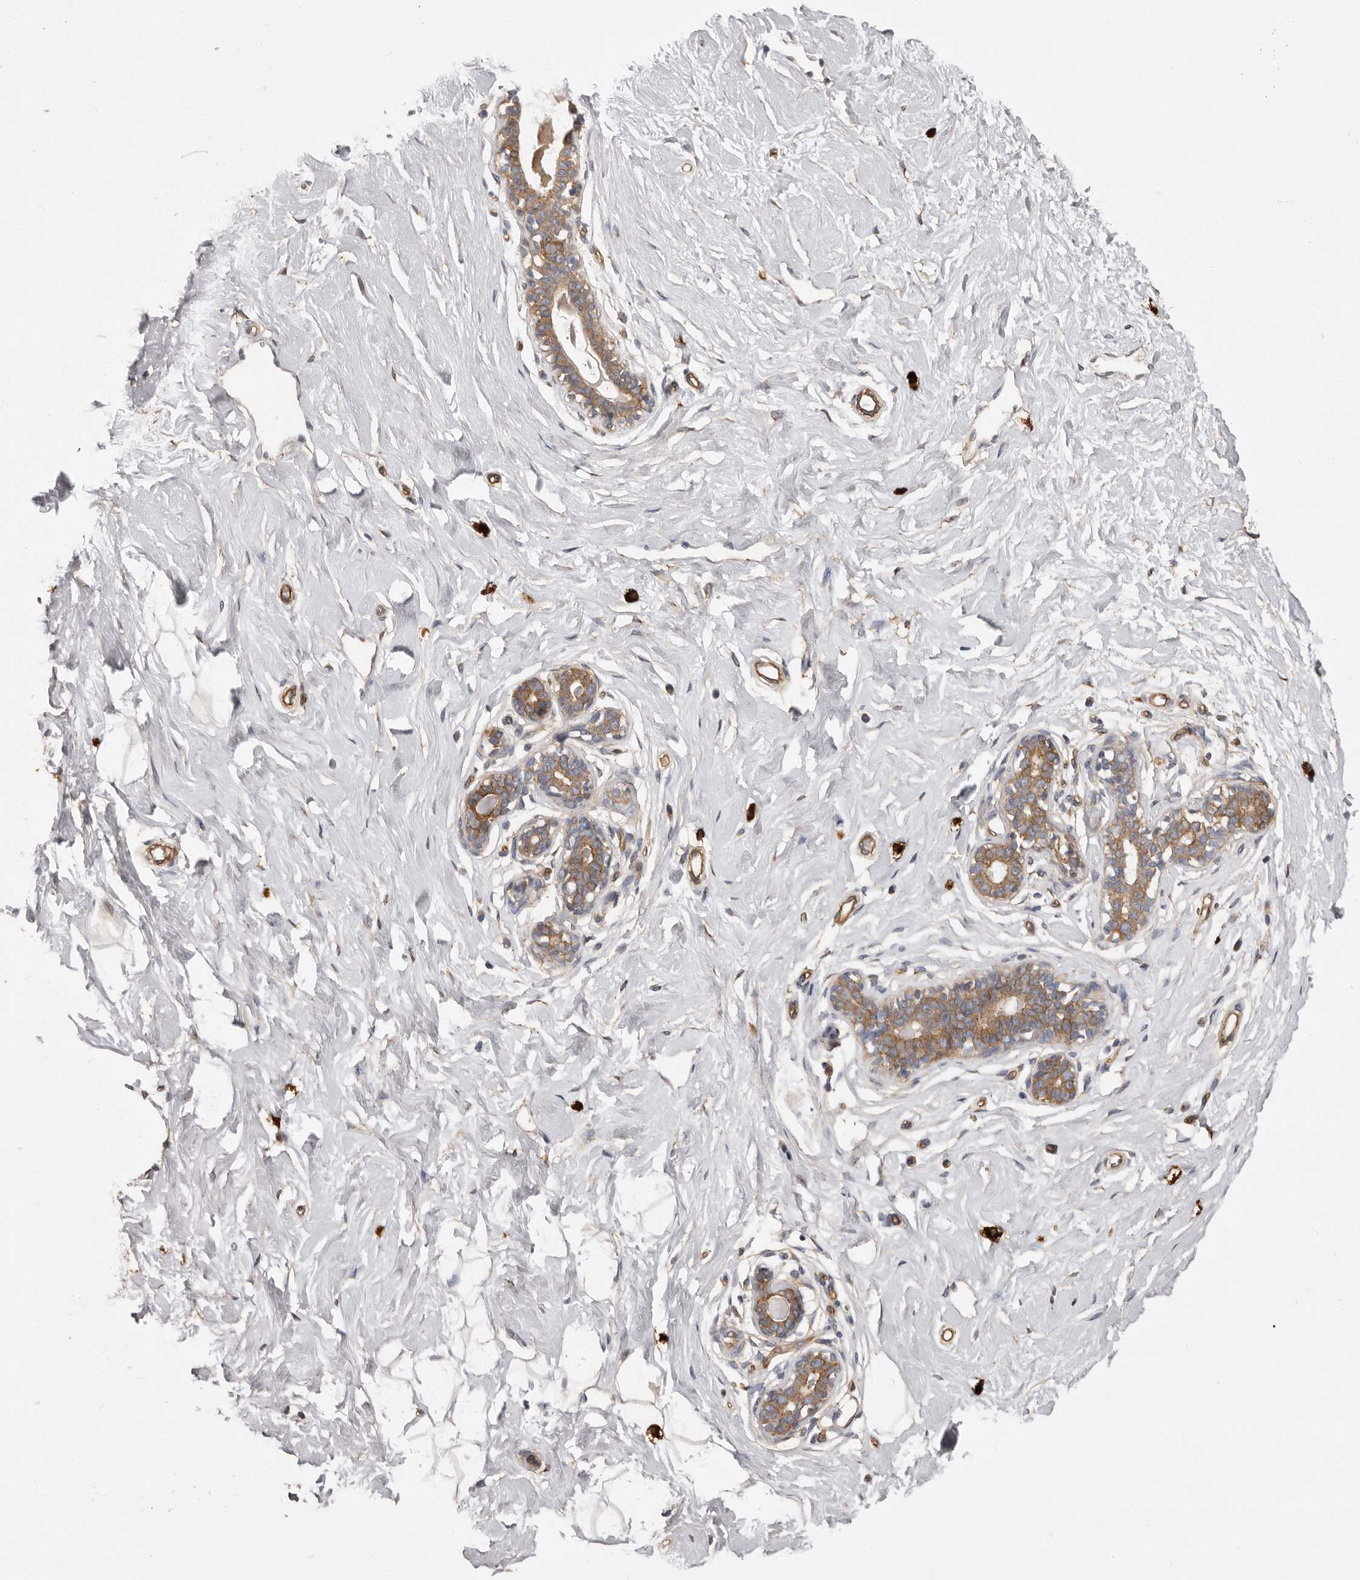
{"staining": {"intensity": "weak", "quantity": "<25%", "location": "cytoplasmic/membranous"}, "tissue": "breast", "cell_type": "Adipocytes", "image_type": "normal", "snomed": [{"axis": "morphology", "description": "Normal tissue, NOS"}, {"axis": "morphology", "description": "Adenoma, NOS"}, {"axis": "topography", "description": "Breast"}], "caption": "Immunohistochemical staining of benign breast displays no significant expression in adipocytes.", "gene": "ENAH", "patient": {"sex": "female", "age": 23}}